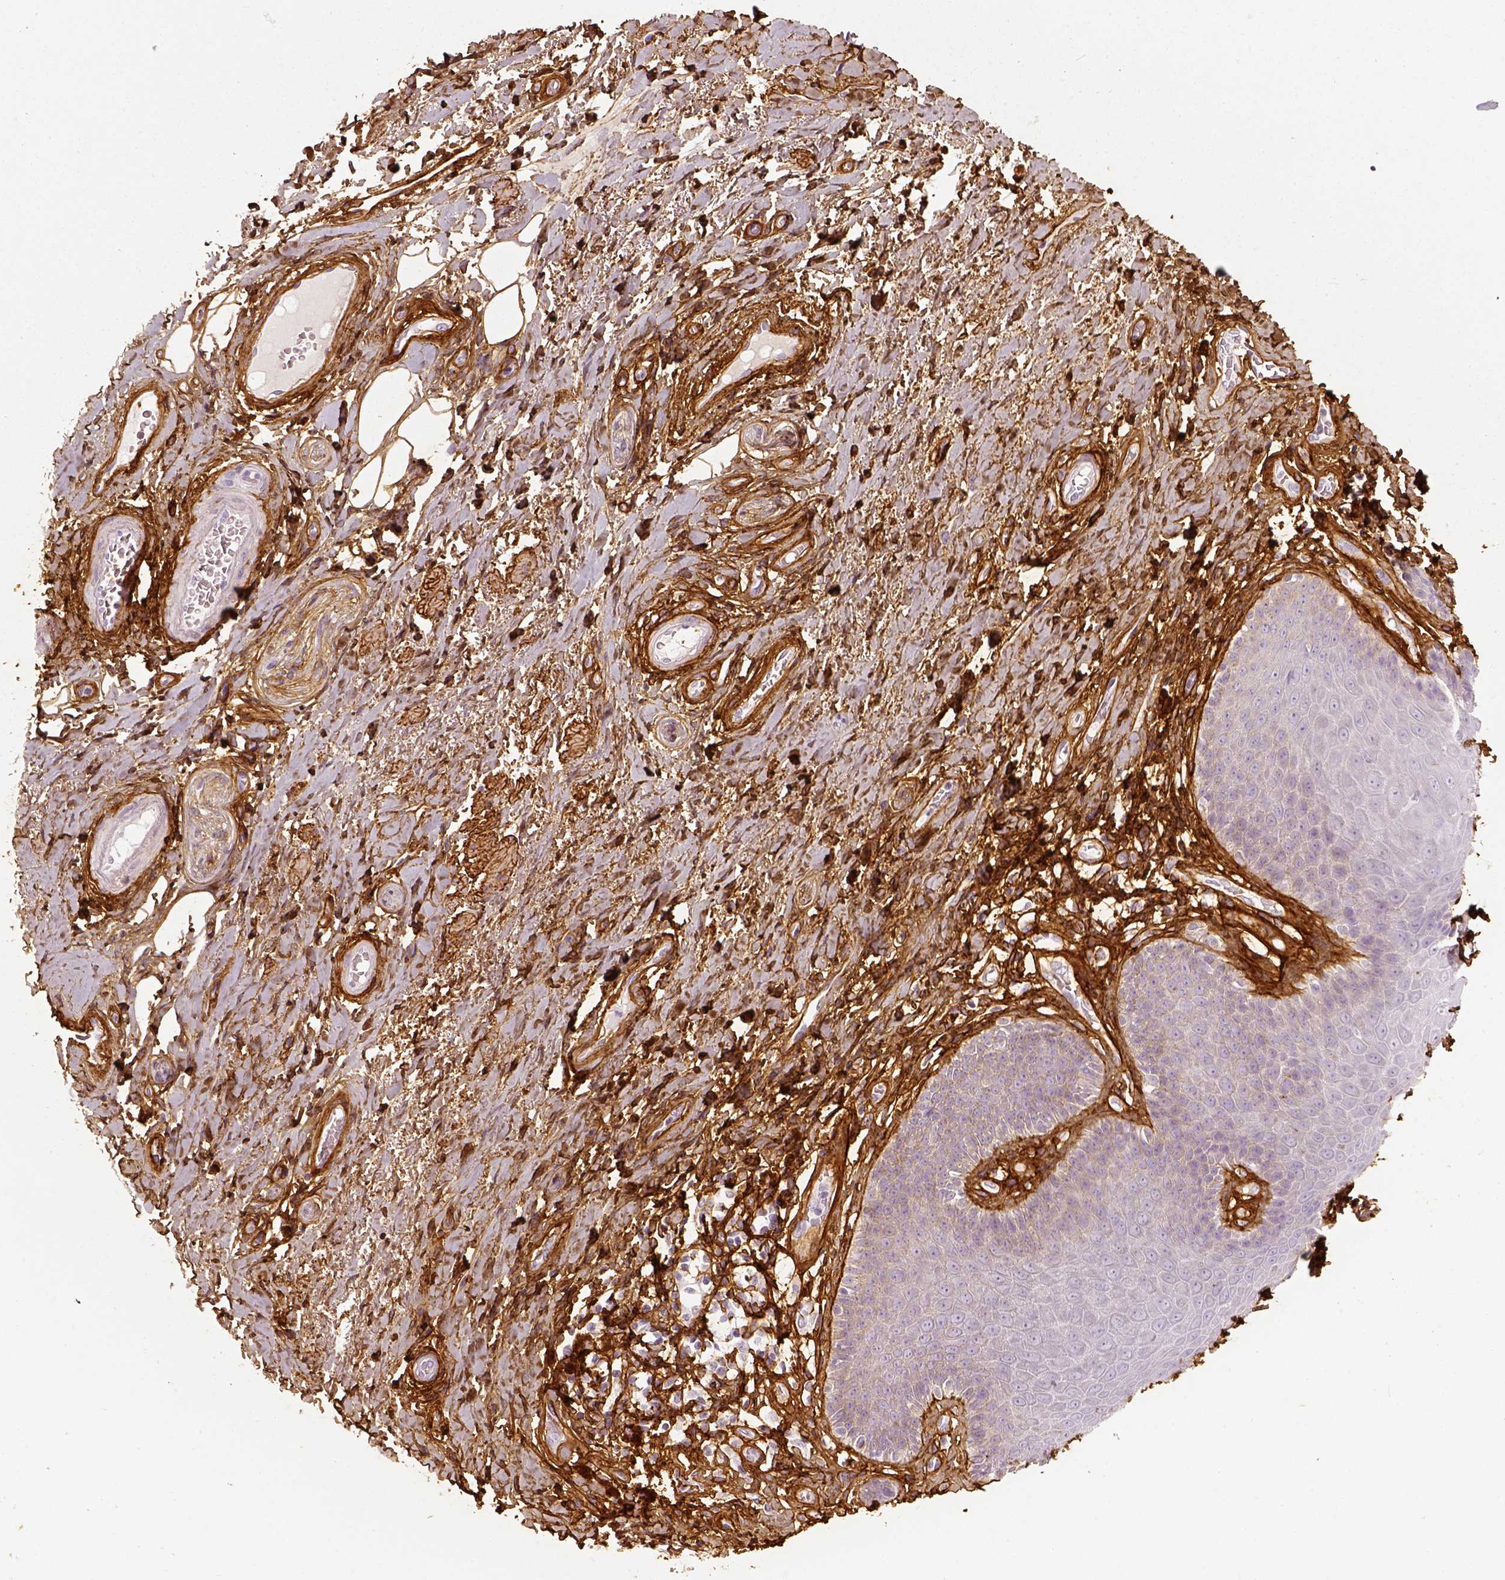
{"staining": {"intensity": "strong", "quantity": ">75%", "location": "cytoplasmic/membranous"}, "tissue": "adipose tissue", "cell_type": "Adipocytes", "image_type": "normal", "snomed": [{"axis": "morphology", "description": "Normal tissue, NOS"}, {"axis": "topography", "description": "Anal"}, {"axis": "topography", "description": "Peripheral nerve tissue"}], "caption": "Immunohistochemical staining of unremarkable human adipose tissue demonstrates >75% levels of strong cytoplasmic/membranous protein staining in approximately >75% of adipocytes.", "gene": "COL6A2", "patient": {"sex": "male", "age": 53}}